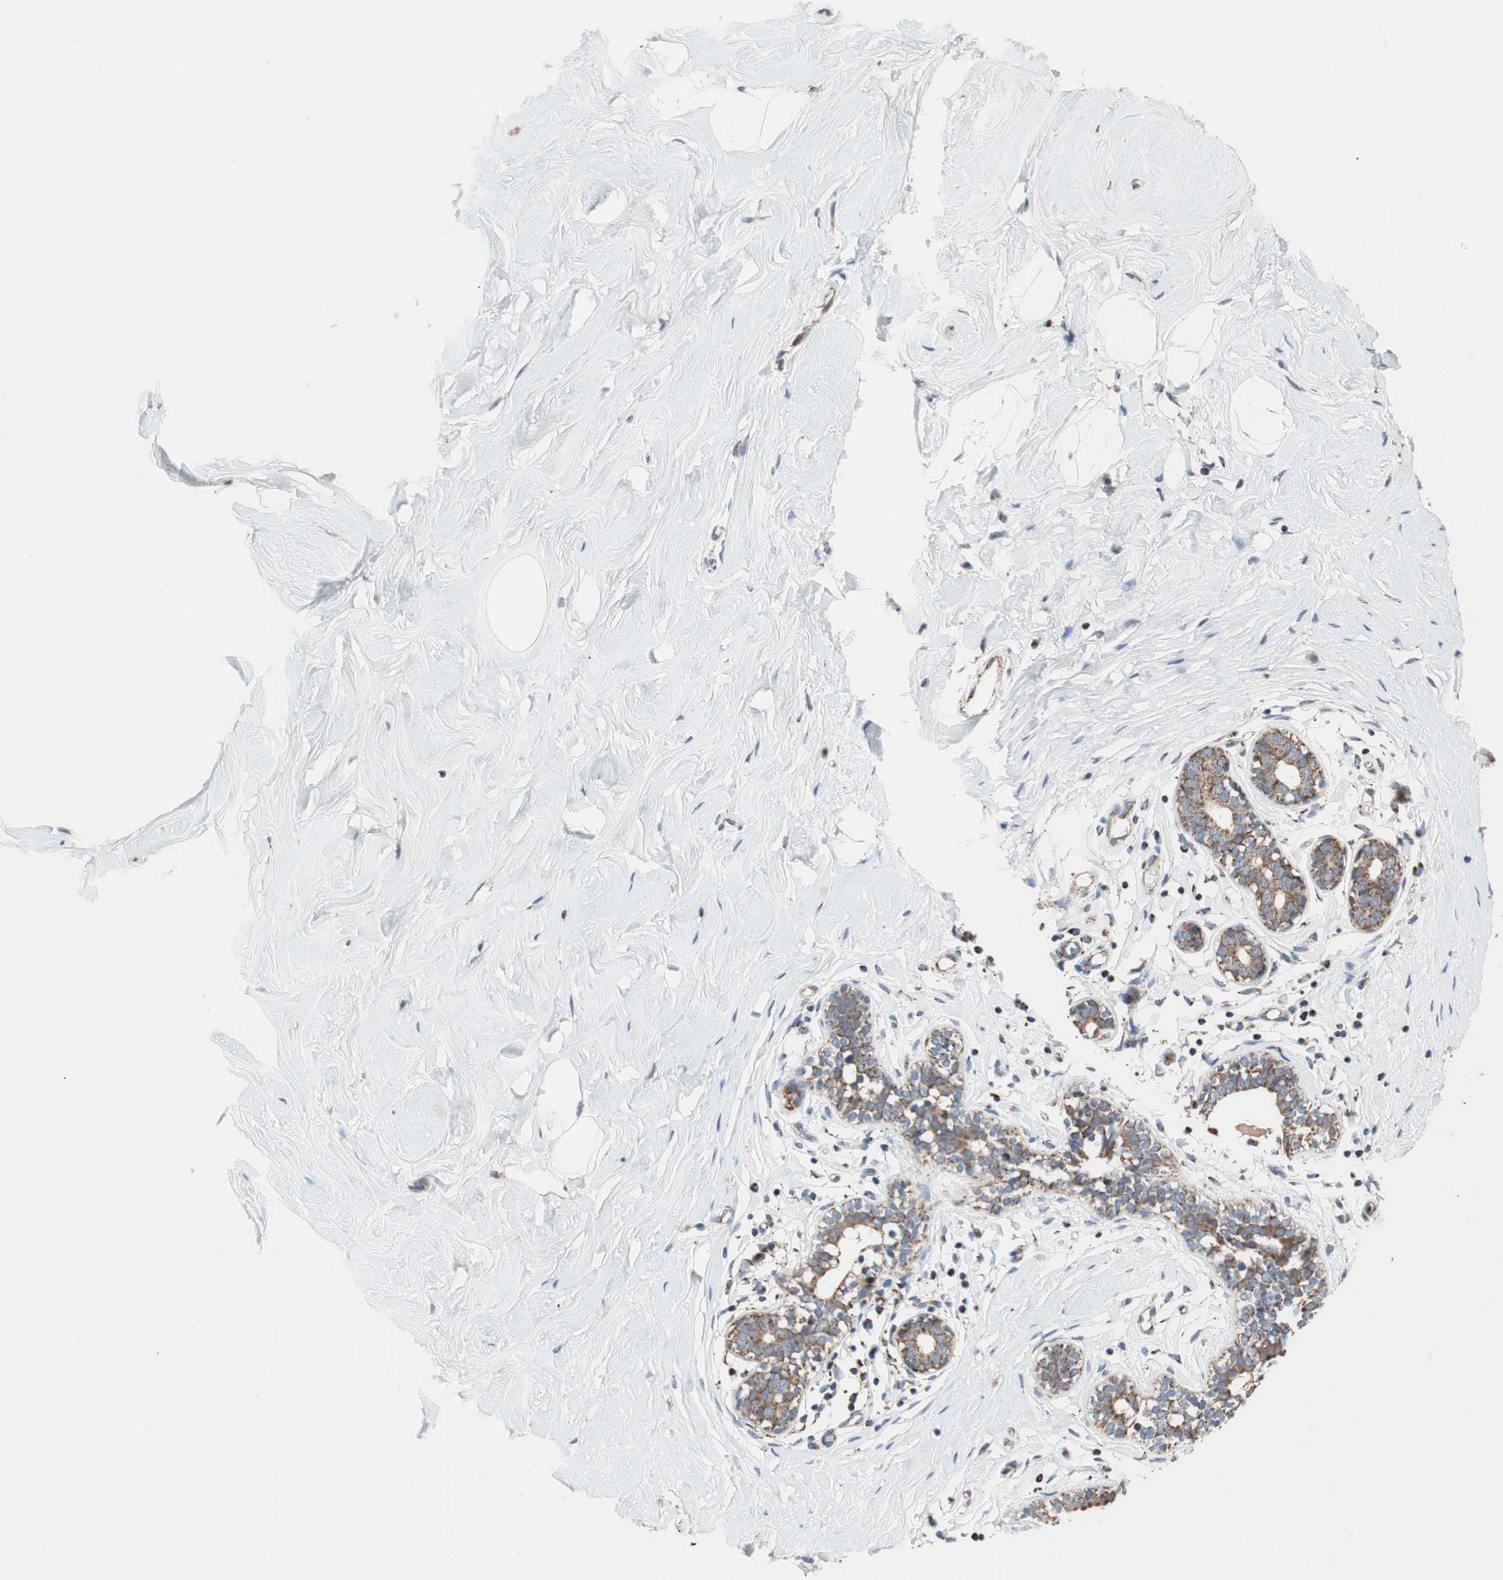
{"staining": {"intensity": "weak", "quantity": "25%-75%", "location": "cytoplasmic/membranous"}, "tissue": "breast", "cell_type": "Adipocytes", "image_type": "normal", "snomed": [{"axis": "morphology", "description": "Normal tissue, NOS"}, {"axis": "topography", "description": "Breast"}], "caption": "Protein analysis of benign breast demonstrates weak cytoplasmic/membranous expression in about 25%-75% of adipocytes.", "gene": "PCSK4", "patient": {"sex": "female", "age": 23}}